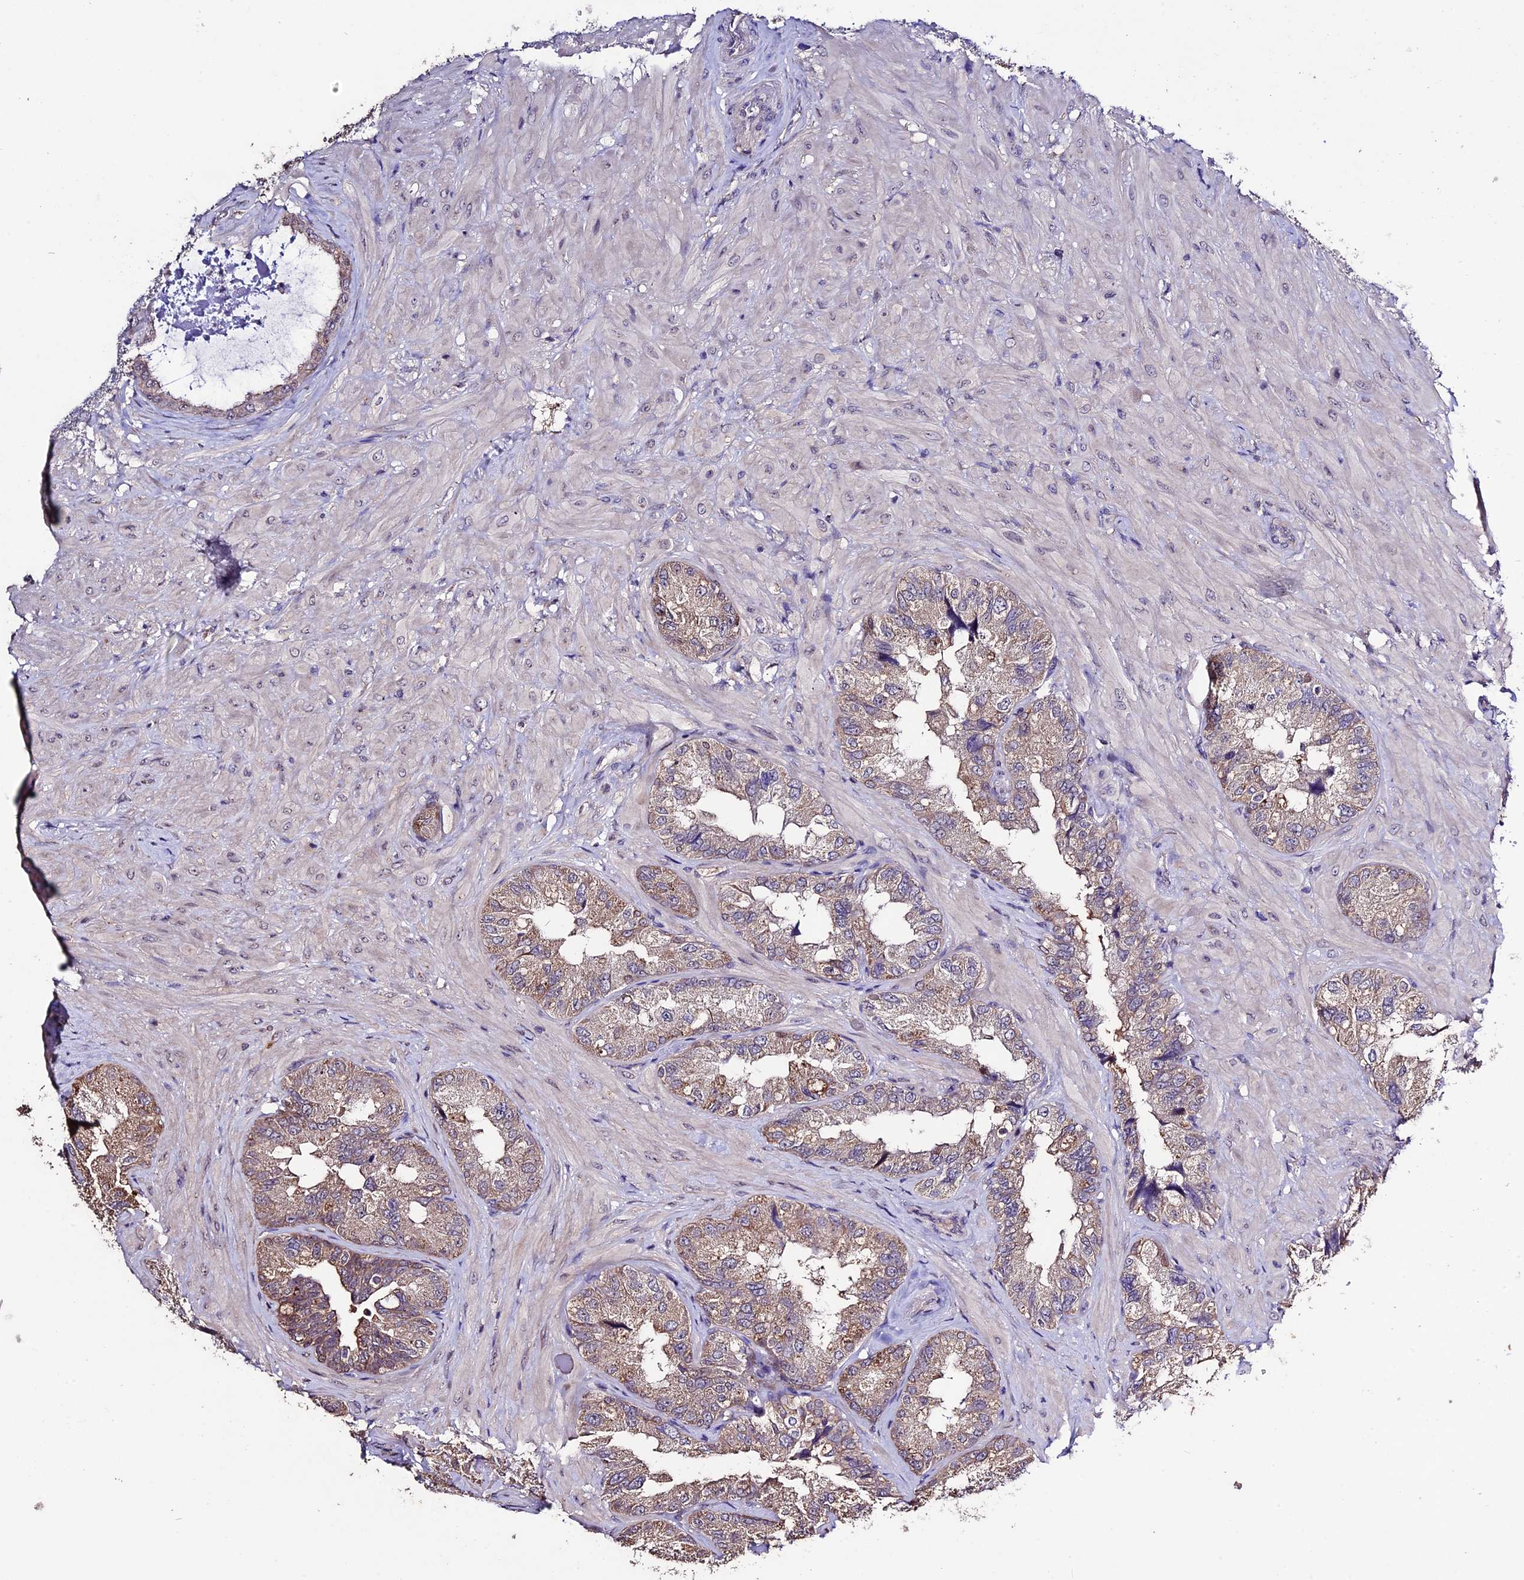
{"staining": {"intensity": "moderate", "quantity": "<25%", "location": "cytoplasmic/membranous"}, "tissue": "seminal vesicle", "cell_type": "Glandular cells", "image_type": "normal", "snomed": [{"axis": "morphology", "description": "Normal tissue, NOS"}, {"axis": "topography", "description": "Seminal veicle"}, {"axis": "topography", "description": "Peripheral nerve tissue"}], "caption": "Moderate cytoplasmic/membranous positivity is identified in approximately <25% of glandular cells in benign seminal vesicle.", "gene": "DIS3L", "patient": {"sex": "male", "age": 67}}